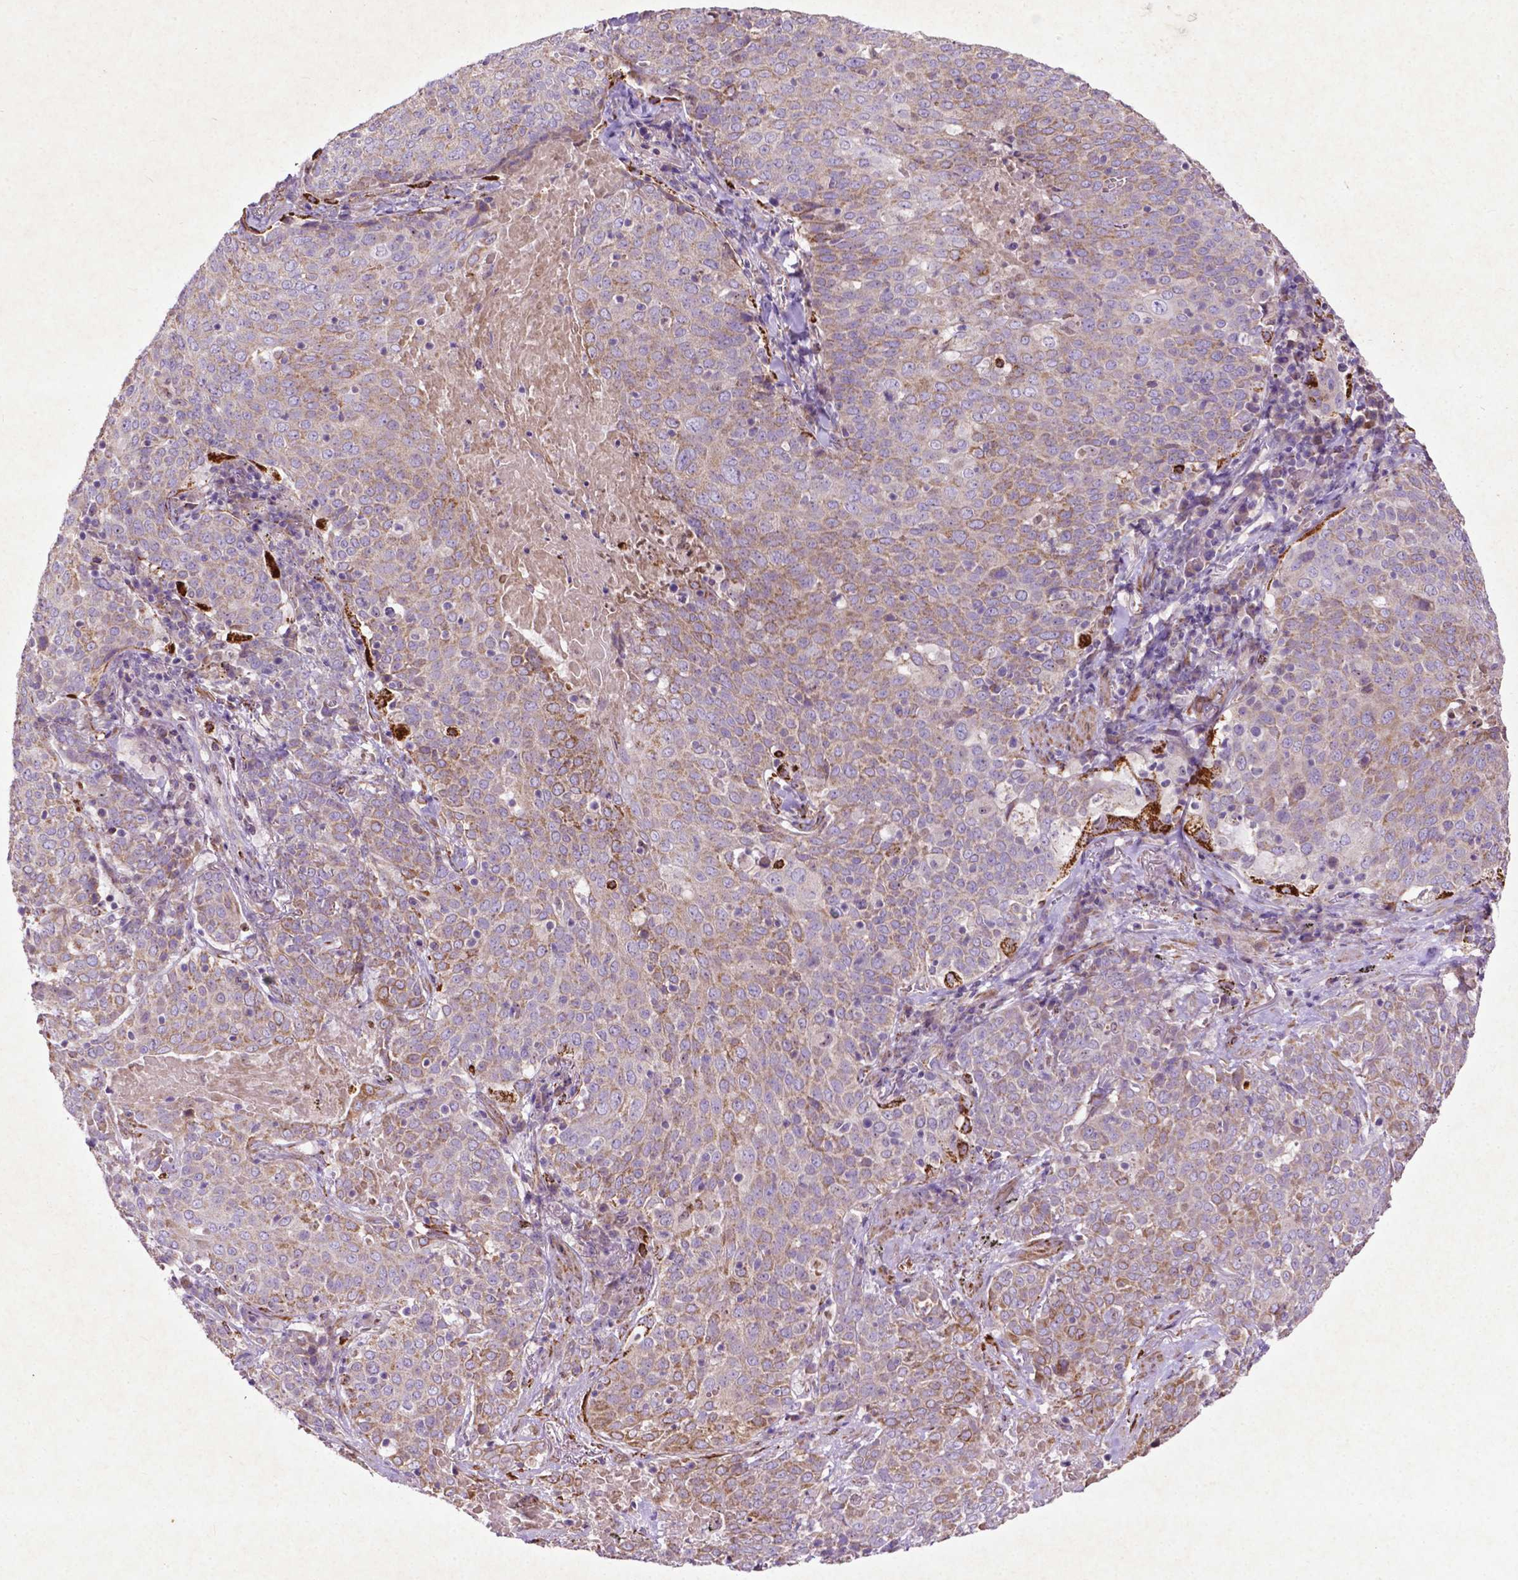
{"staining": {"intensity": "weak", "quantity": "25%-75%", "location": "cytoplasmic/membranous"}, "tissue": "lung cancer", "cell_type": "Tumor cells", "image_type": "cancer", "snomed": [{"axis": "morphology", "description": "Squamous cell carcinoma, NOS"}, {"axis": "topography", "description": "Lung"}], "caption": "Protein expression analysis of lung cancer (squamous cell carcinoma) shows weak cytoplasmic/membranous staining in about 25%-75% of tumor cells.", "gene": "THEGL", "patient": {"sex": "male", "age": 82}}